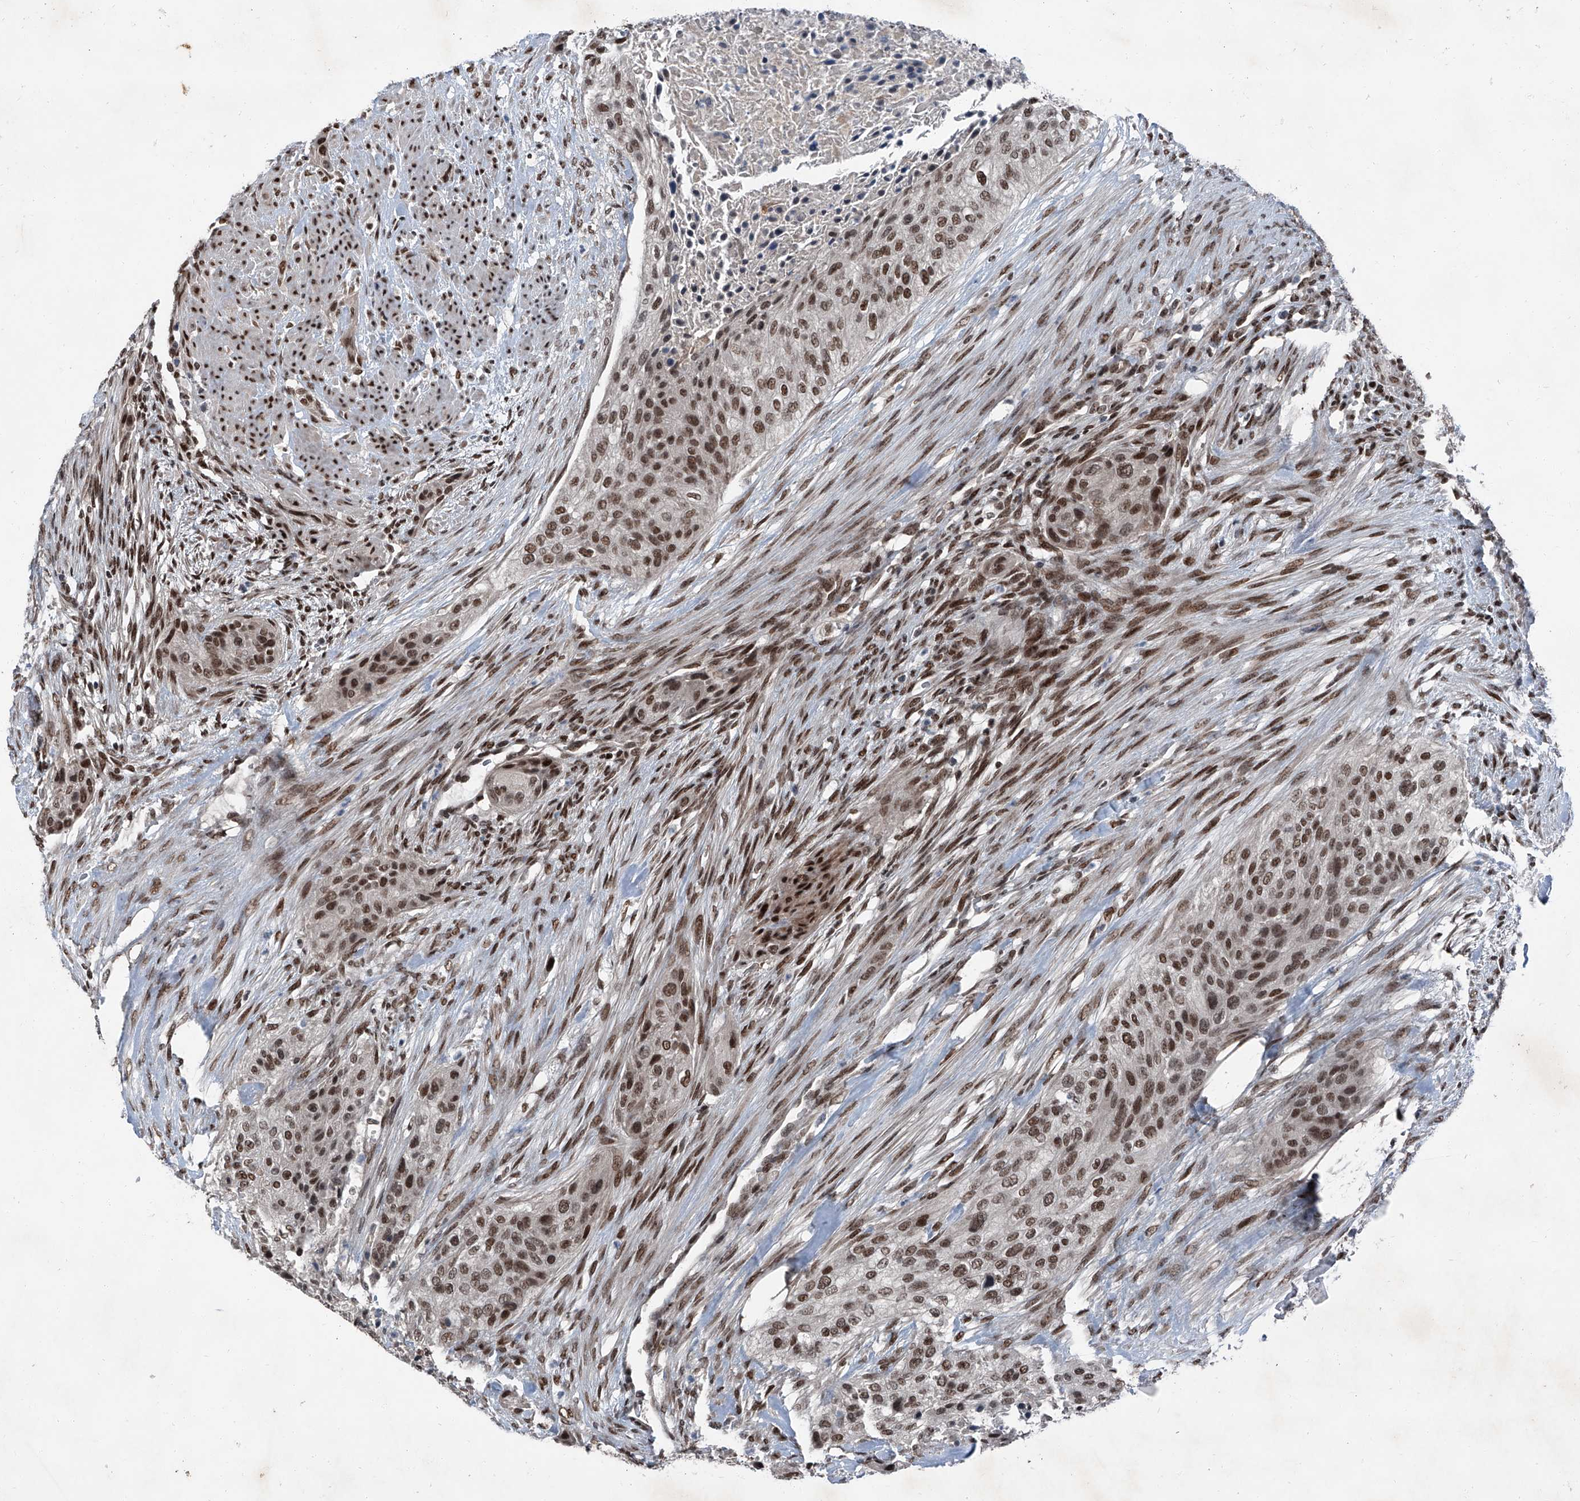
{"staining": {"intensity": "moderate", "quantity": ">75%", "location": "nuclear"}, "tissue": "urothelial cancer", "cell_type": "Tumor cells", "image_type": "cancer", "snomed": [{"axis": "morphology", "description": "Urothelial carcinoma, High grade"}, {"axis": "topography", "description": "Urinary bladder"}], "caption": "About >75% of tumor cells in human urothelial cancer show moderate nuclear protein staining as visualized by brown immunohistochemical staining.", "gene": "BMI1", "patient": {"sex": "male", "age": 35}}